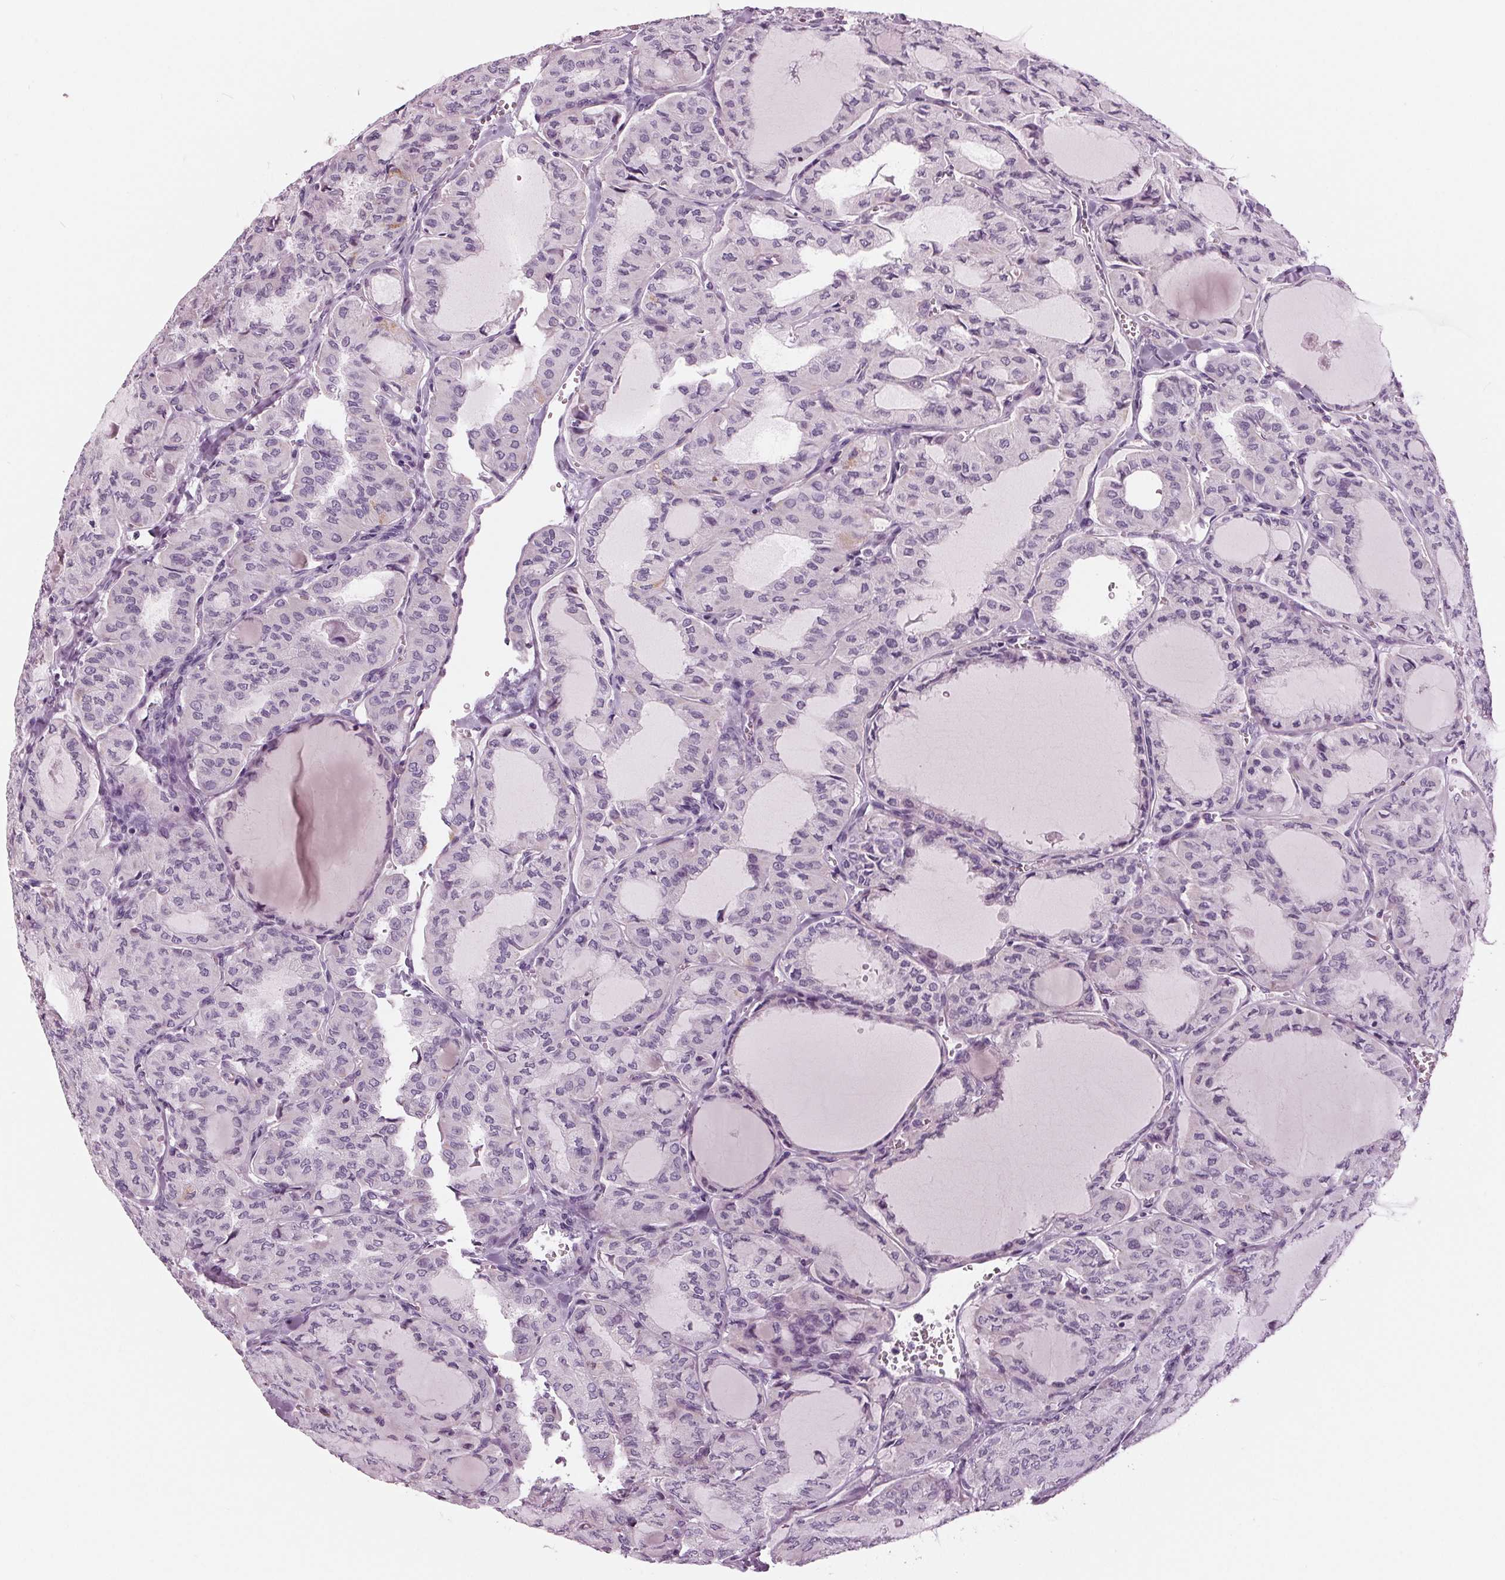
{"staining": {"intensity": "negative", "quantity": "none", "location": "none"}, "tissue": "thyroid cancer", "cell_type": "Tumor cells", "image_type": "cancer", "snomed": [{"axis": "morphology", "description": "Papillary adenocarcinoma, NOS"}, {"axis": "topography", "description": "Thyroid gland"}], "caption": "Immunohistochemical staining of human thyroid cancer (papillary adenocarcinoma) exhibits no significant positivity in tumor cells.", "gene": "SAMD4A", "patient": {"sex": "male", "age": 20}}